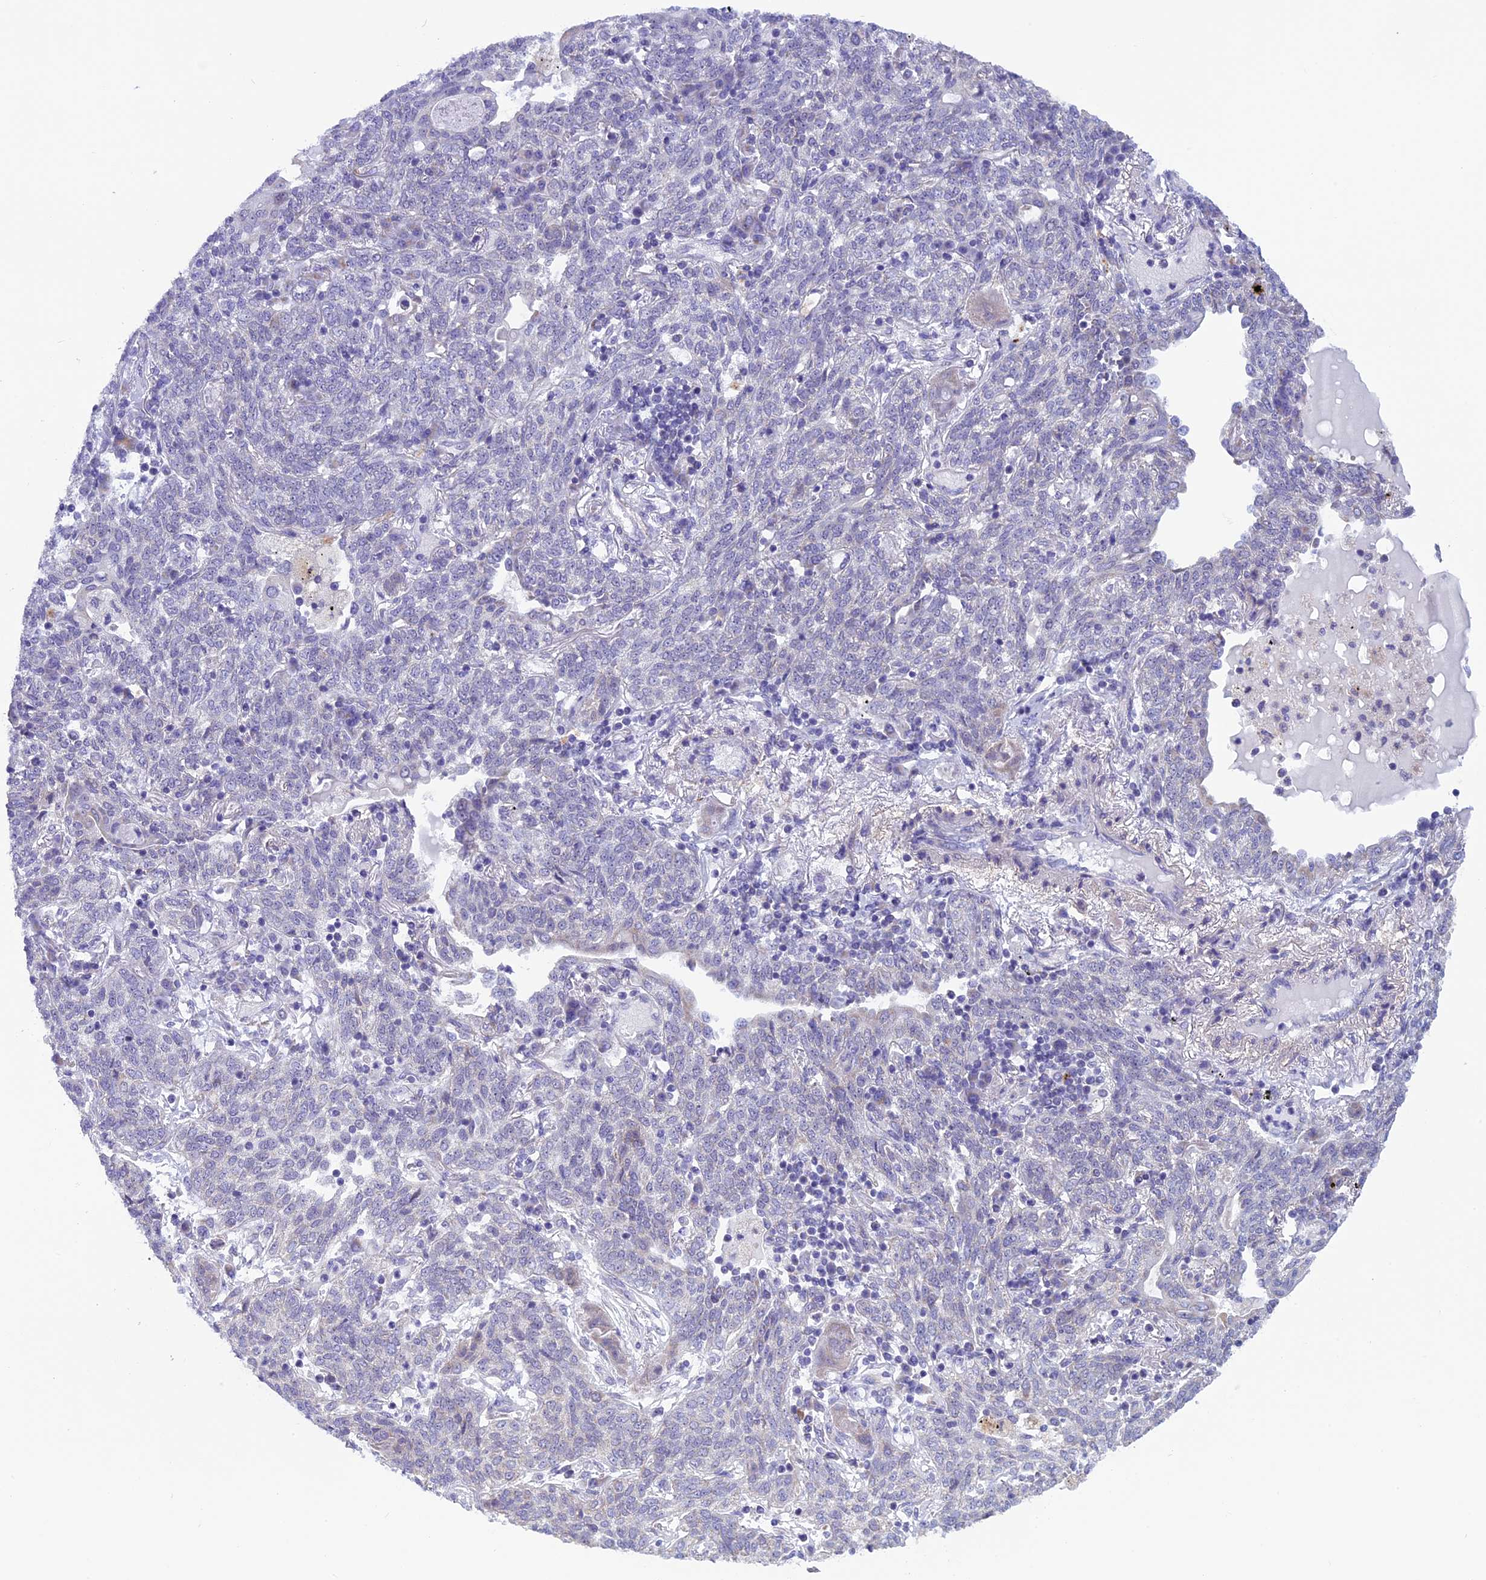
{"staining": {"intensity": "negative", "quantity": "none", "location": "none"}, "tissue": "lung cancer", "cell_type": "Tumor cells", "image_type": "cancer", "snomed": [{"axis": "morphology", "description": "Squamous cell carcinoma, NOS"}, {"axis": "topography", "description": "Lung"}], "caption": "Protein analysis of lung cancer (squamous cell carcinoma) shows no significant positivity in tumor cells.", "gene": "ZNF317", "patient": {"sex": "female", "age": 70}}